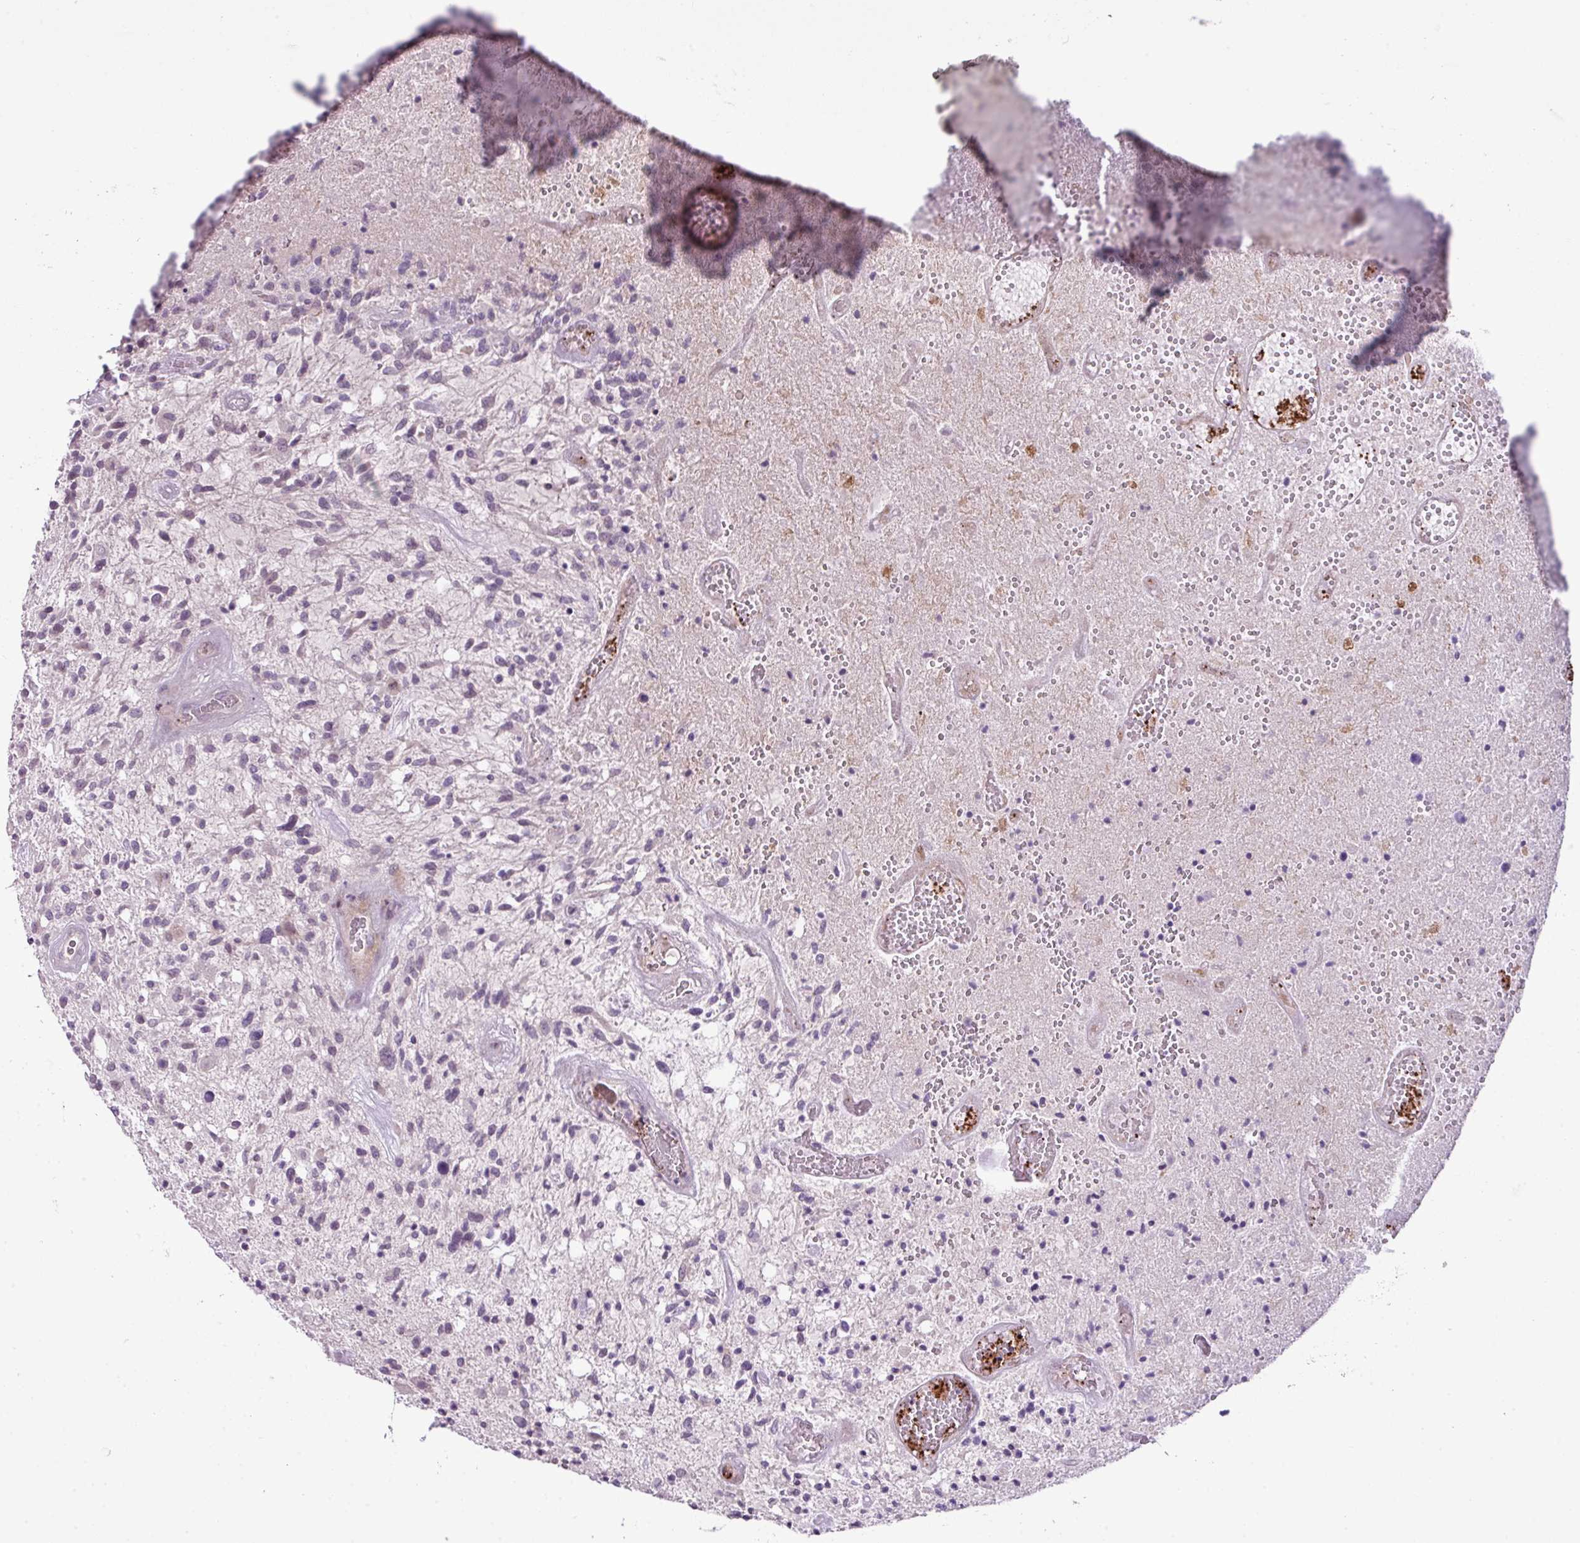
{"staining": {"intensity": "negative", "quantity": "none", "location": "none"}, "tissue": "glioma", "cell_type": "Tumor cells", "image_type": "cancer", "snomed": [{"axis": "morphology", "description": "Glioma, malignant, High grade"}, {"axis": "topography", "description": "Brain"}], "caption": "Tumor cells are negative for protein expression in human glioma. Nuclei are stained in blue.", "gene": "DNAJB13", "patient": {"sex": "male", "age": 47}}